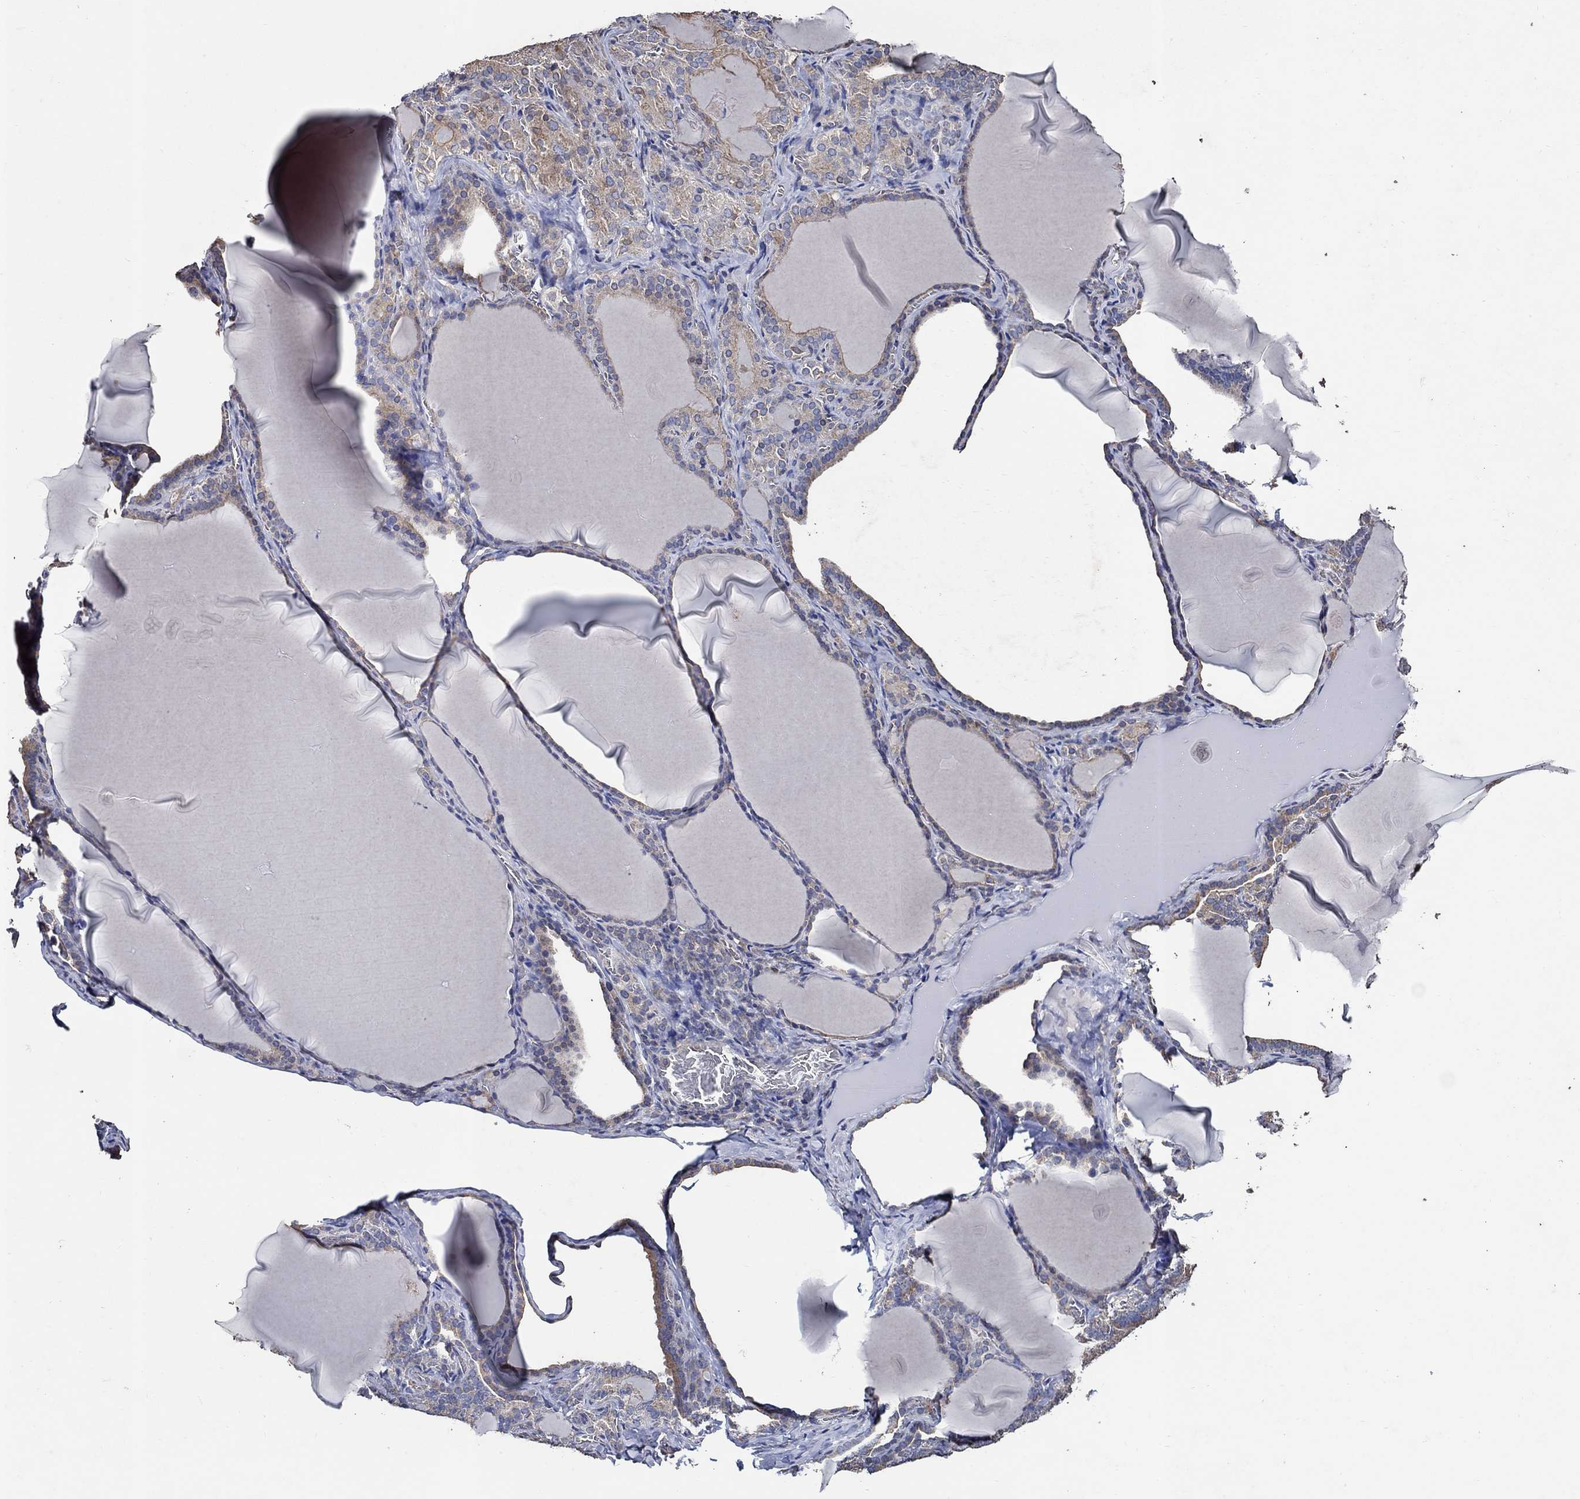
{"staining": {"intensity": "weak", "quantity": "25%-75%", "location": "cytoplasmic/membranous"}, "tissue": "thyroid gland", "cell_type": "Glandular cells", "image_type": "normal", "snomed": [{"axis": "morphology", "description": "Normal tissue, NOS"}, {"axis": "morphology", "description": "Hyperplasia, NOS"}, {"axis": "topography", "description": "Thyroid gland"}], "caption": "Immunohistochemical staining of normal thyroid gland shows 25%-75% levels of weak cytoplasmic/membranous protein positivity in approximately 25%-75% of glandular cells.", "gene": "HAP1", "patient": {"sex": "female", "age": 27}}